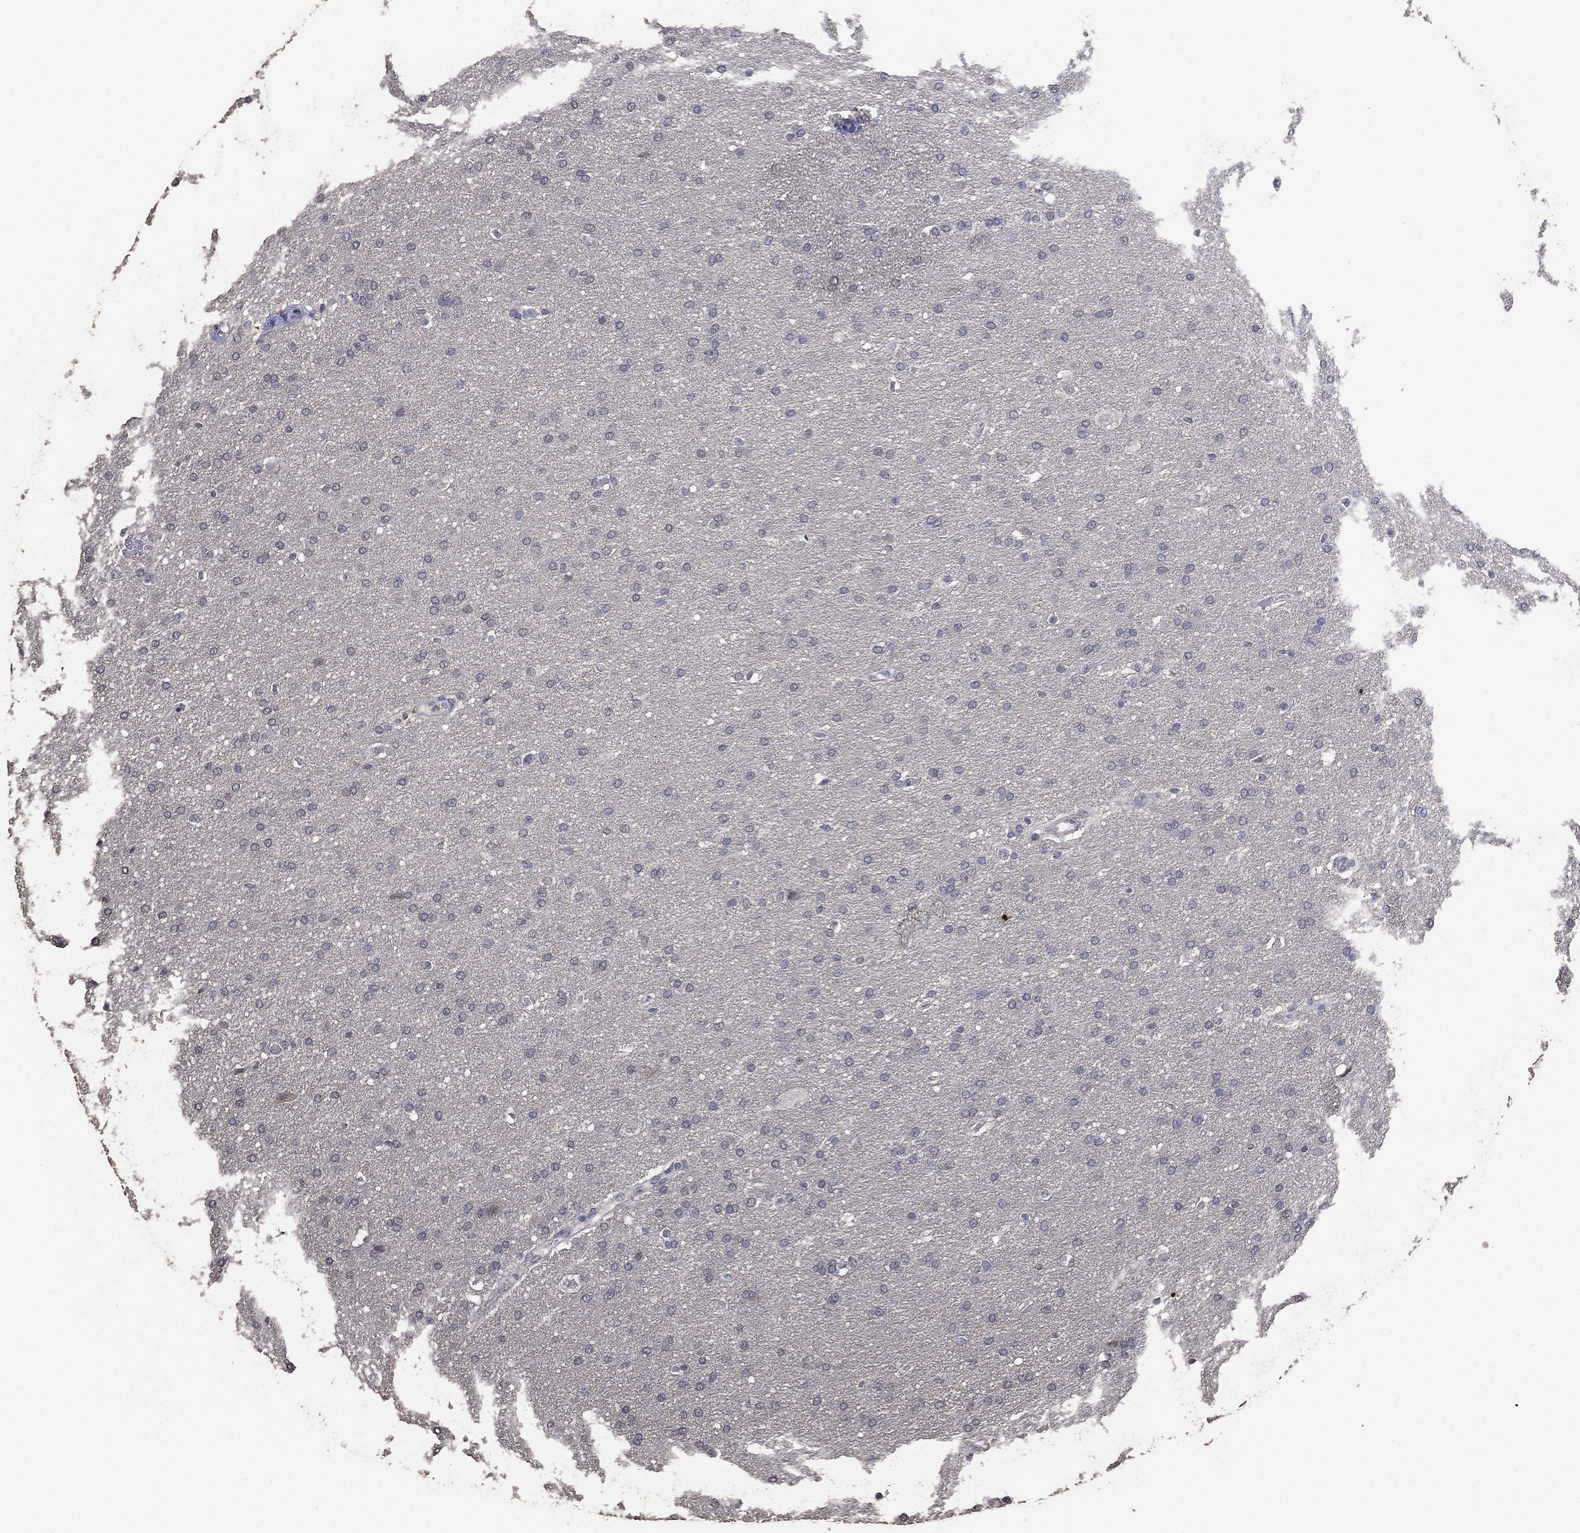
{"staining": {"intensity": "negative", "quantity": "none", "location": "none"}, "tissue": "glioma", "cell_type": "Tumor cells", "image_type": "cancer", "snomed": [{"axis": "morphology", "description": "Glioma, malignant, Low grade"}, {"axis": "topography", "description": "Brain"}], "caption": "High magnification brightfield microscopy of malignant glioma (low-grade) stained with DAB (brown) and counterstained with hematoxylin (blue): tumor cells show no significant staining.", "gene": "DSG1", "patient": {"sex": "female", "age": 37}}